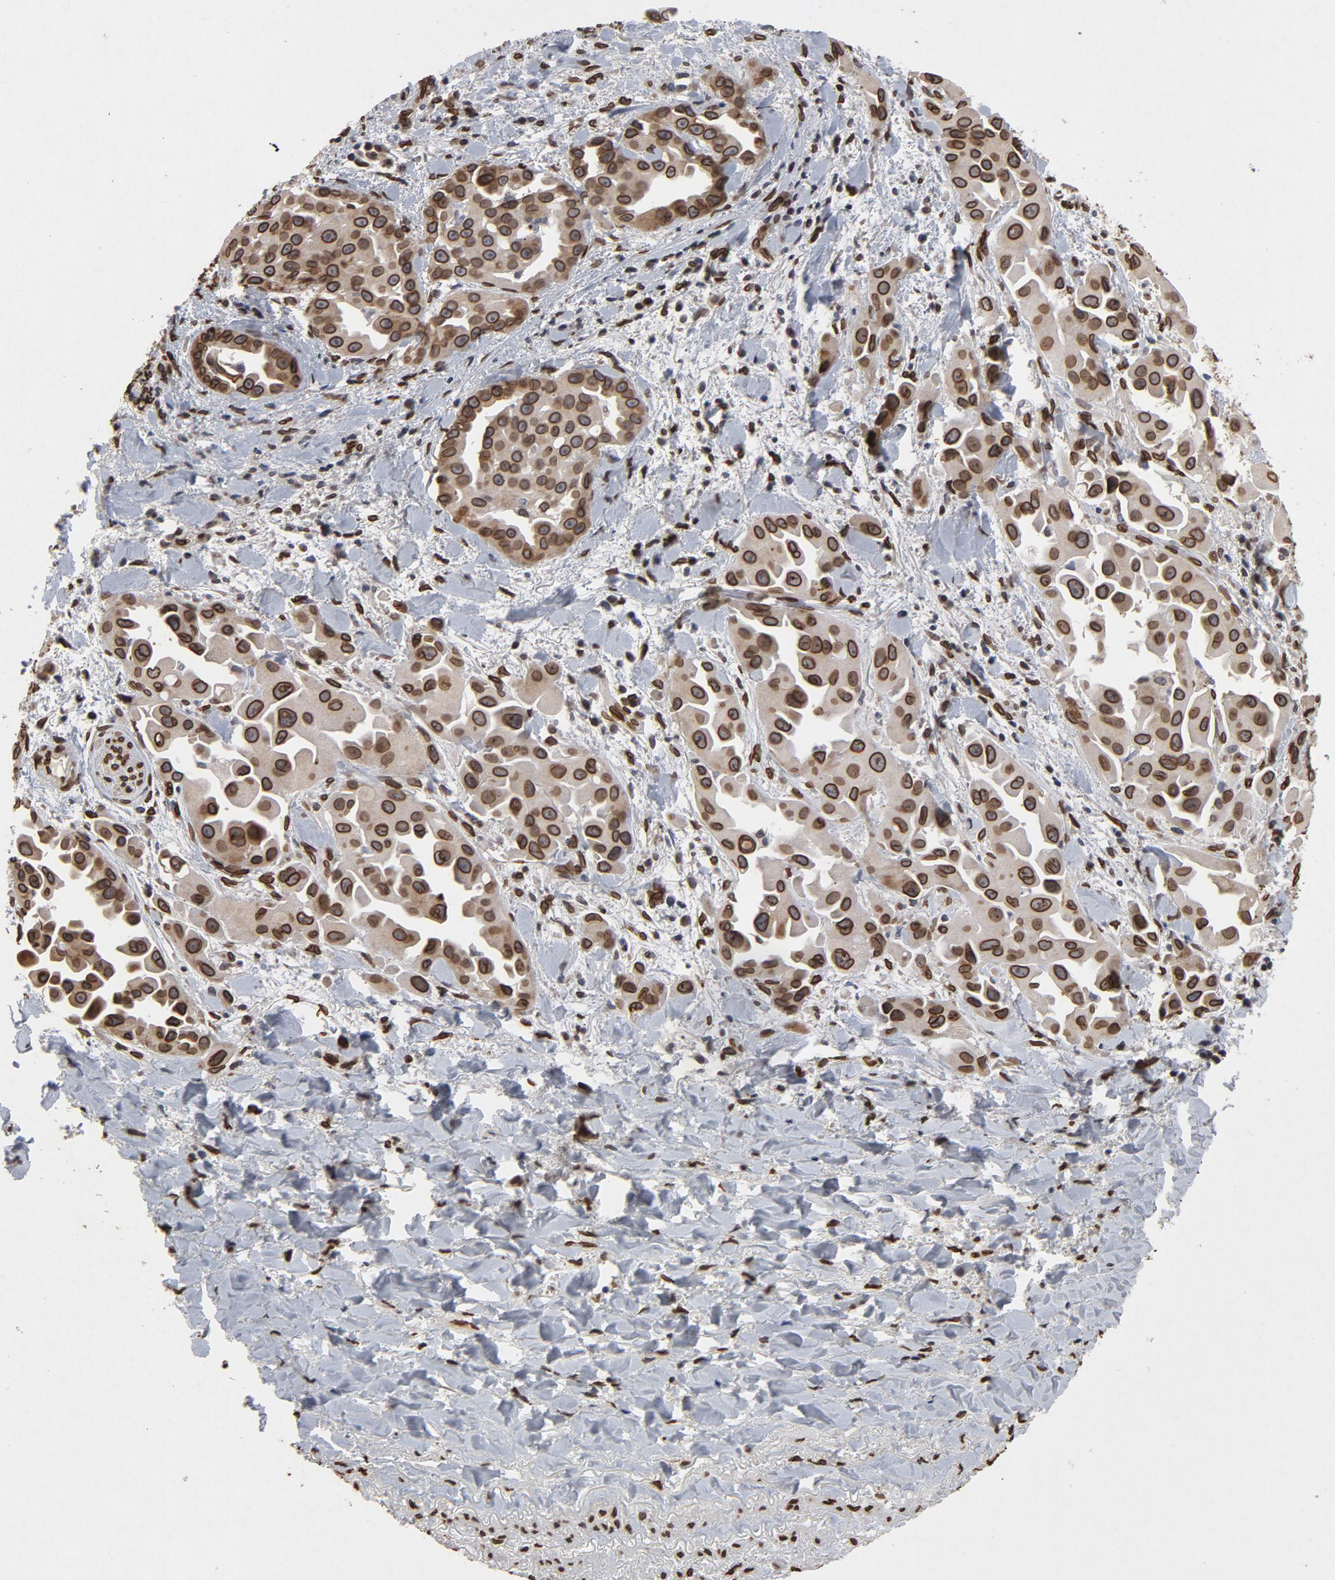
{"staining": {"intensity": "strong", "quantity": ">75%", "location": "cytoplasmic/membranous,nuclear"}, "tissue": "lung cancer", "cell_type": "Tumor cells", "image_type": "cancer", "snomed": [{"axis": "morphology", "description": "Normal tissue, NOS"}, {"axis": "morphology", "description": "Adenocarcinoma, NOS"}, {"axis": "topography", "description": "Bronchus"}], "caption": "High-power microscopy captured an immunohistochemistry (IHC) micrograph of lung cancer, revealing strong cytoplasmic/membranous and nuclear expression in about >75% of tumor cells.", "gene": "LMNA", "patient": {"sex": "male", "age": 68}}